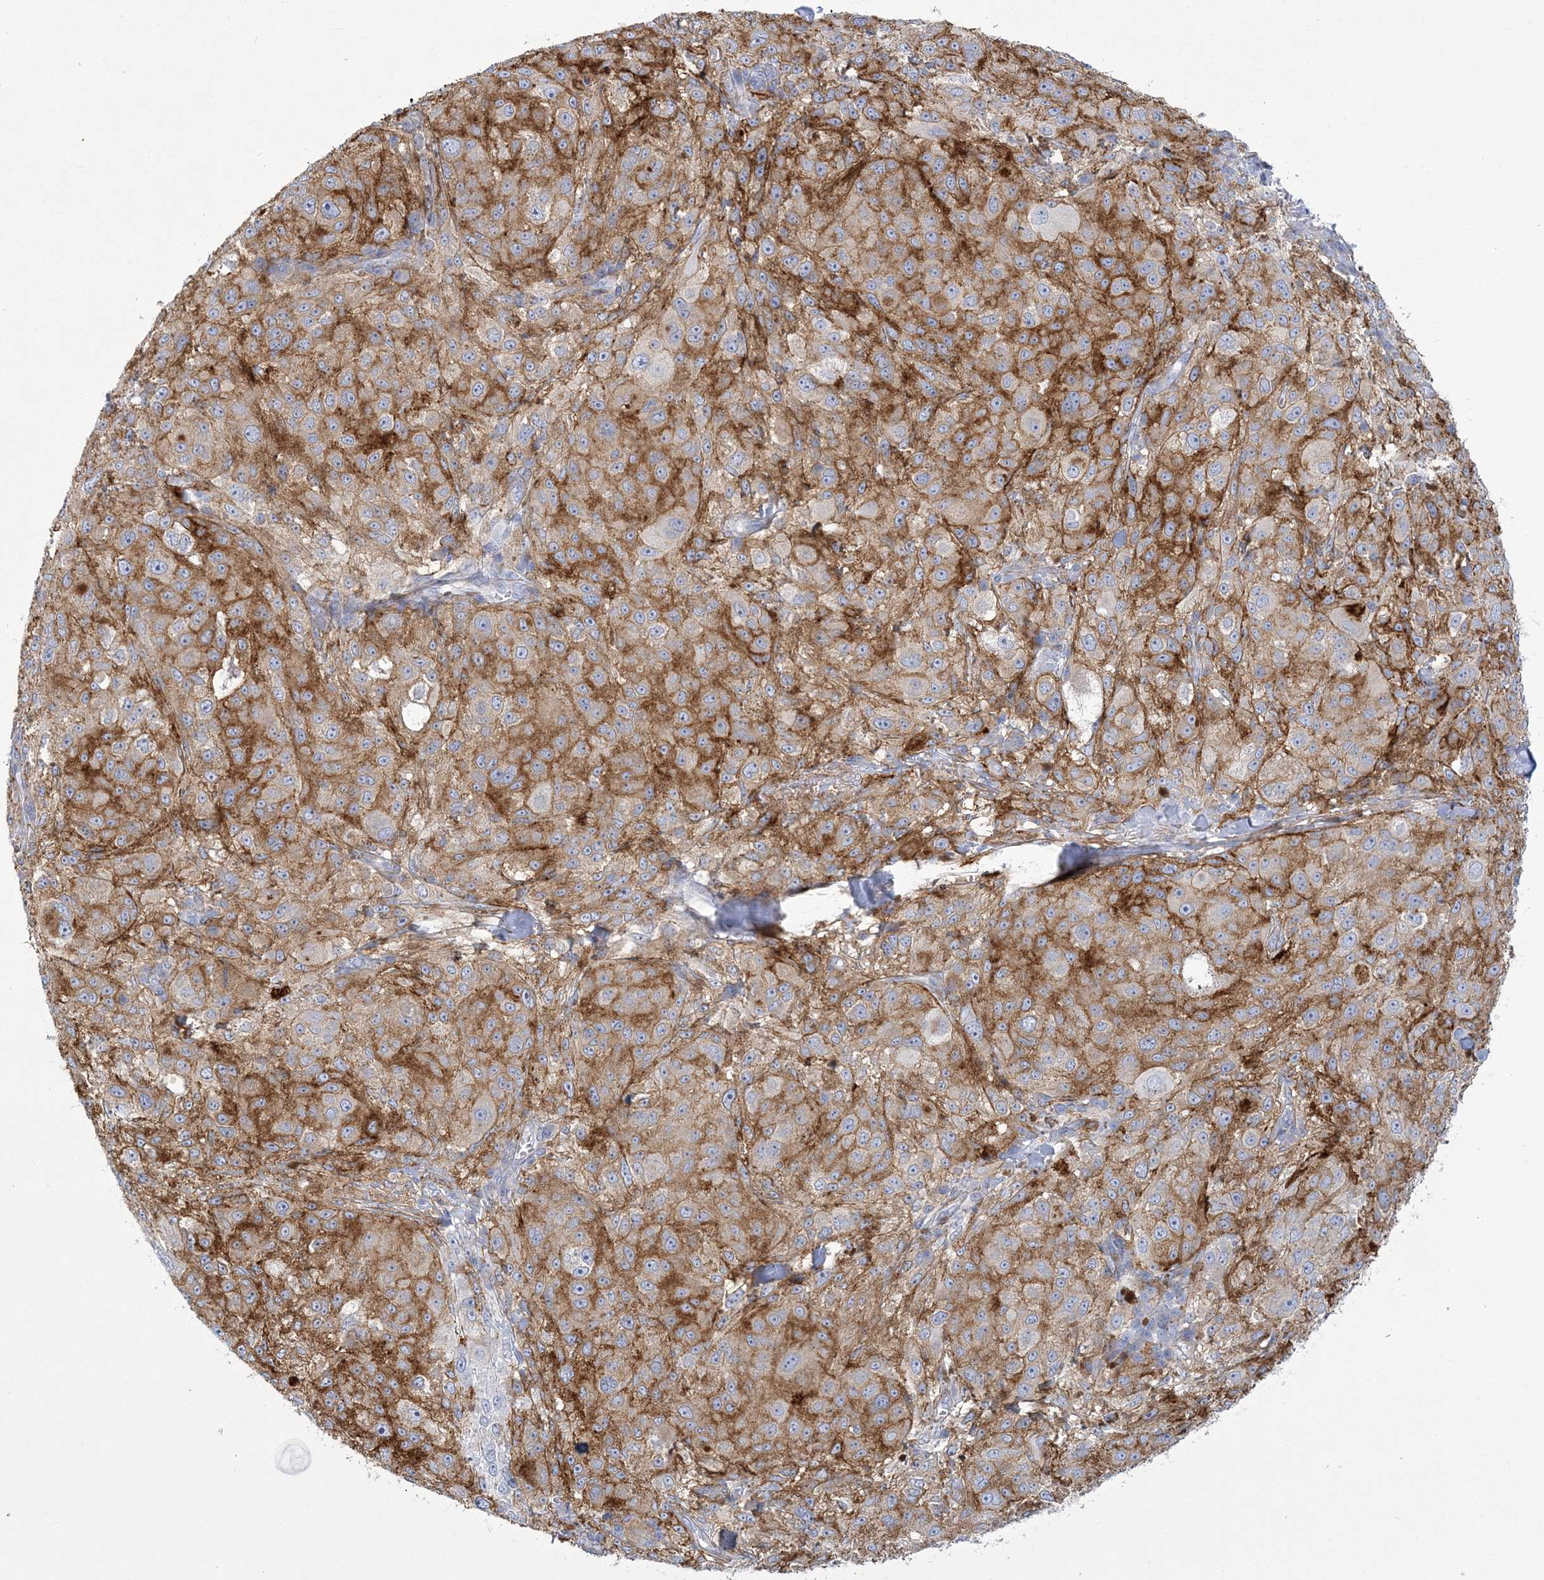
{"staining": {"intensity": "negative", "quantity": "none", "location": "none"}, "tissue": "melanoma", "cell_type": "Tumor cells", "image_type": "cancer", "snomed": [{"axis": "morphology", "description": "Necrosis, NOS"}, {"axis": "morphology", "description": "Malignant melanoma, NOS"}, {"axis": "topography", "description": "Skin"}], "caption": "IHC photomicrograph of neoplastic tissue: melanoma stained with DAB (3,3'-diaminobenzidine) reveals no significant protein expression in tumor cells.", "gene": "WDR27", "patient": {"sex": "female", "age": 87}}